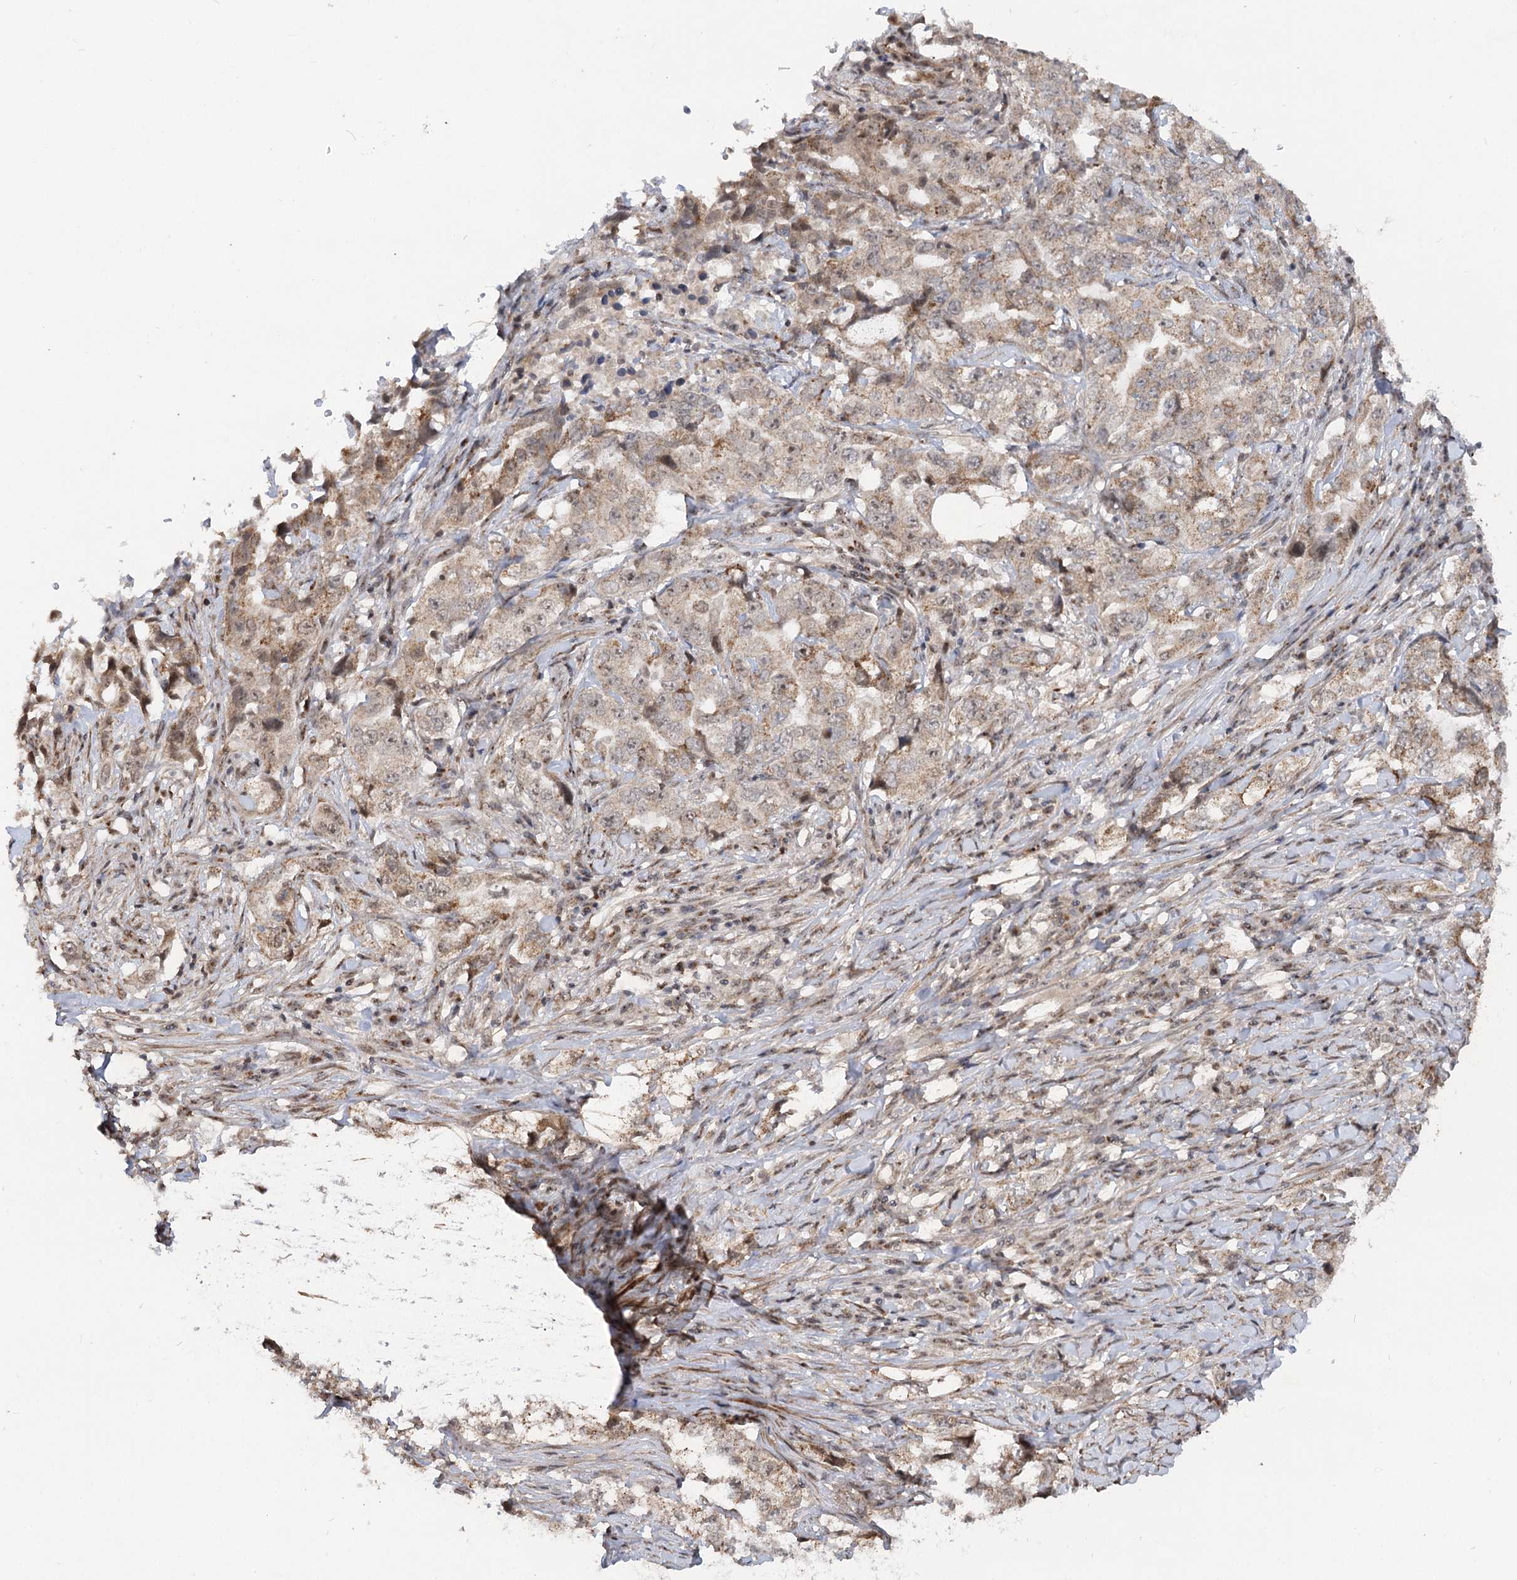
{"staining": {"intensity": "weak", "quantity": ">75%", "location": "cytoplasmic/membranous,nuclear"}, "tissue": "lung cancer", "cell_type": "Tumor cells", "image_type": "cancer", "snomed": [{"axis": "morphology", "description": "Adenocarcinoma, NOS"}, {"axis": "topography", "description": "Lung"}], "caption": "This image reveals immunohistochemistry (IHC) staining of lung cancer, with low weak cytoplasmic/membranous and nuclear expression in approximately >75% of tumor cells.", "gene": "GNL3L", "patient": {"sex": "female", "age": 51}}